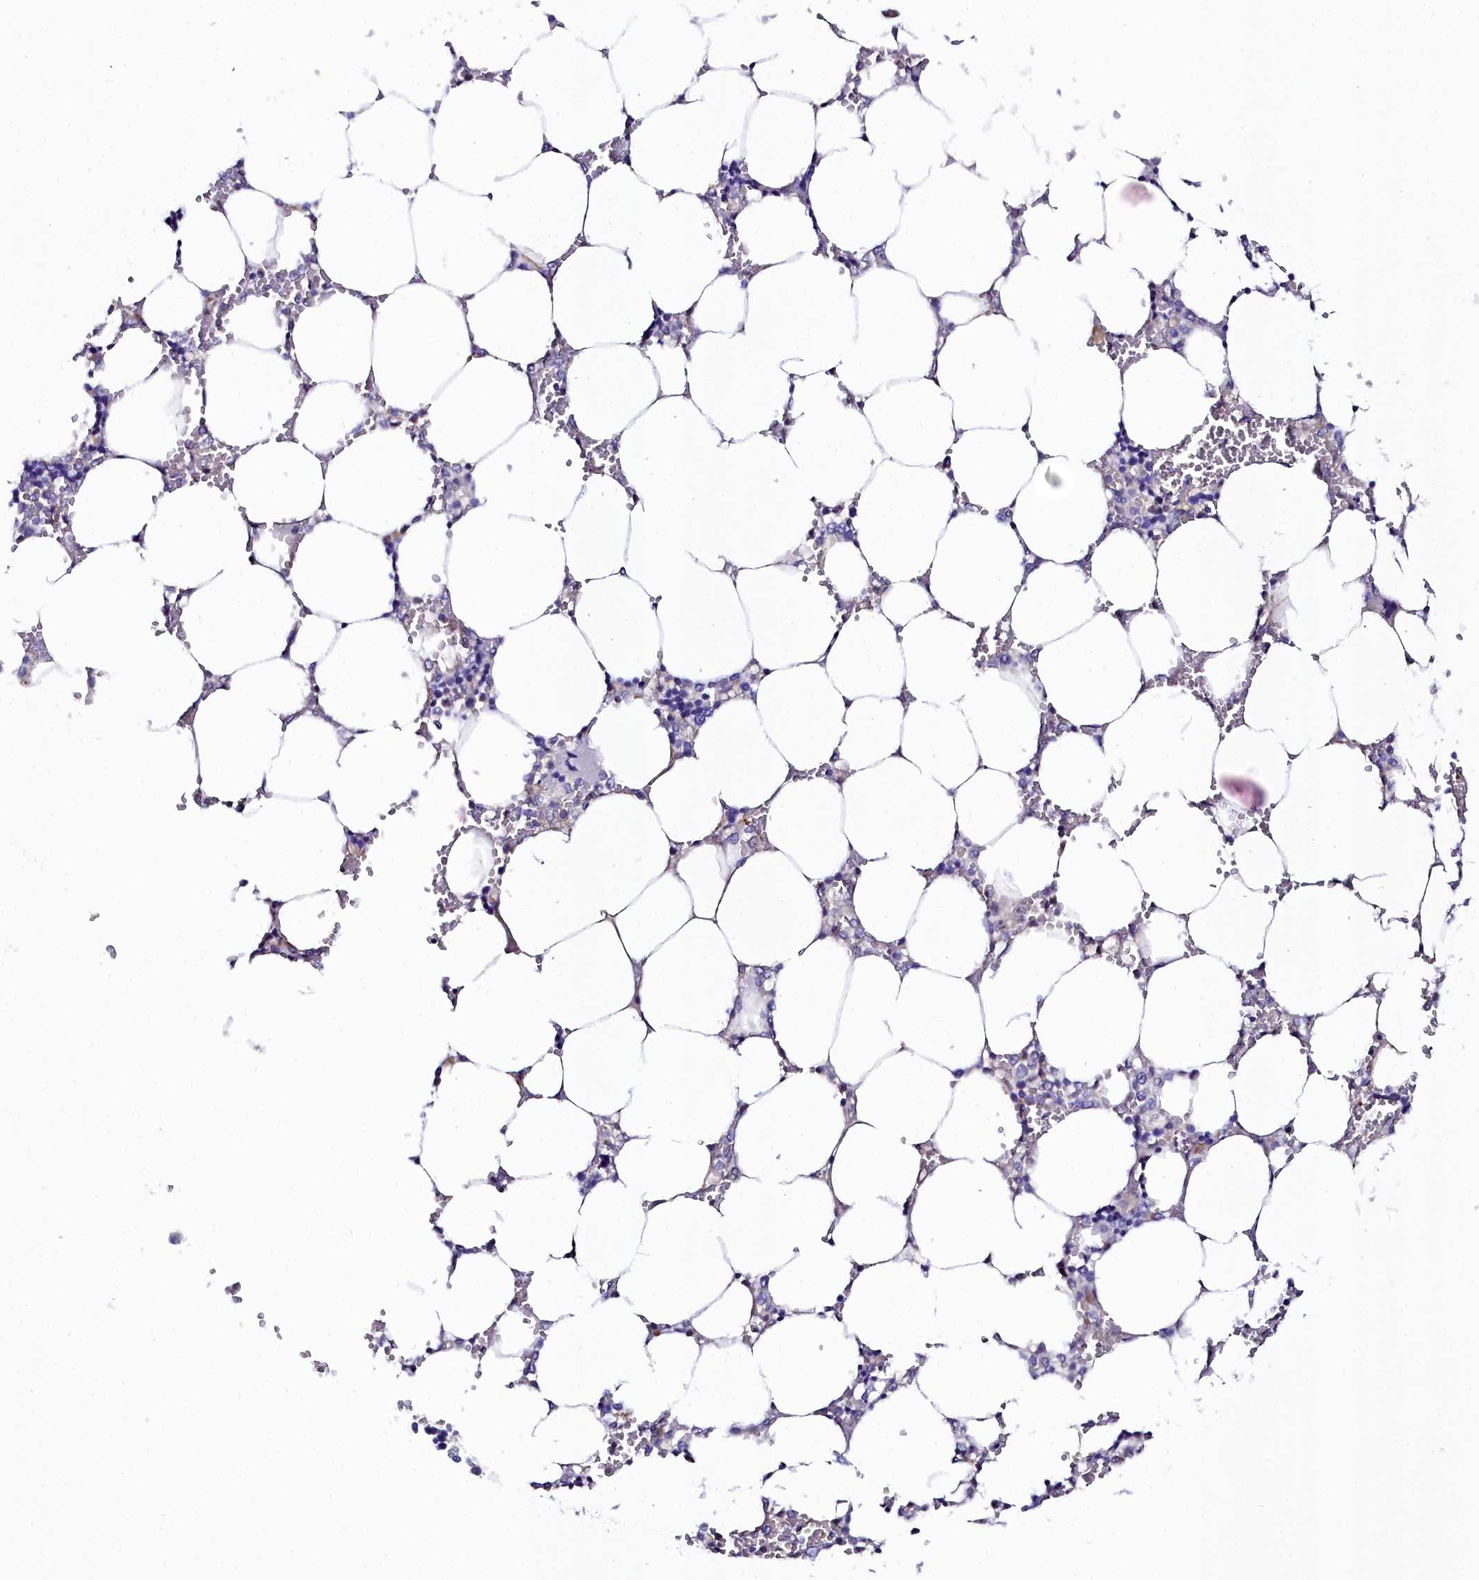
{"staining": {"intensity": "negative", "quantity": "none", "location": "none"}, "tissue": "bone marrow", "cell_type": "Hematopoietic cells", "image_type": "normal", "snomed": [{"axis": "morphology", "description": "Normal tissue, NOS"}, {"axis": "topography", "description": "Bone marrow"}], "caption": "Immunohistochemistry (IHC) of unremarkable bone marrow demonstrates no positivity in hematopoietic cells.", "gene": "SLC49A3", "patient": {"sex": "male", "age": 64}}